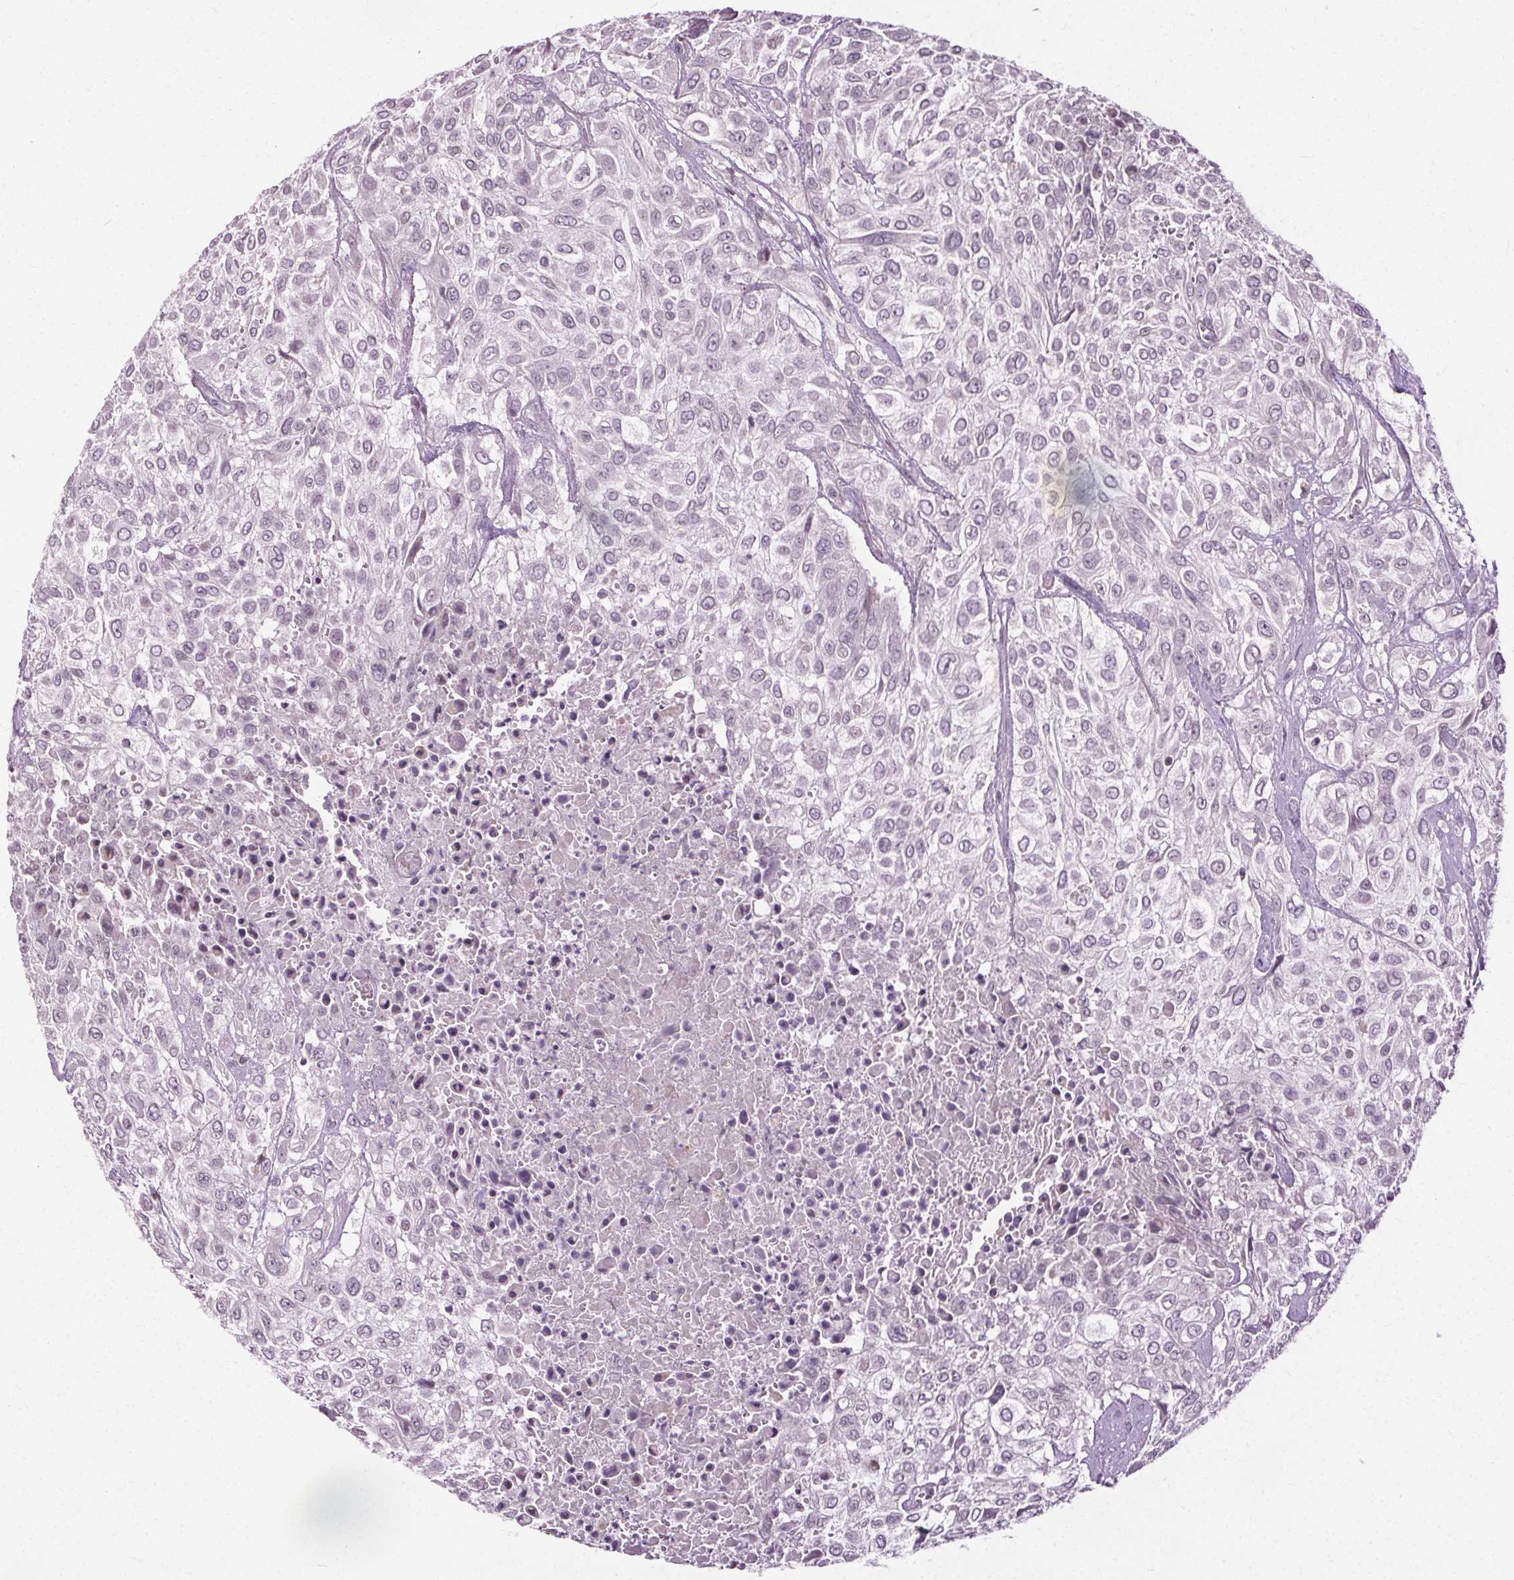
{"staining": {"intensity": "negative", "quantity": "none", "location": "none"}, "tissue": "urothelial cancer", "cell_type": "Tumor cells", "image_type": "cancer", "snomed": [{"axis": "morphology", "description": "Urothelial carcinoma, High grade"}, {"axis": "topography", "description": "Urinary bladder"}], "caption": "Image shows no protein positivity in tumor cells of urothelial carcinoma (high-grade) tissue. (DAB (3,3'-diaminobenzidine) IHC, high magnification).", "gene": "LFNG", "patient": {"sex": "male", "age": 57}}